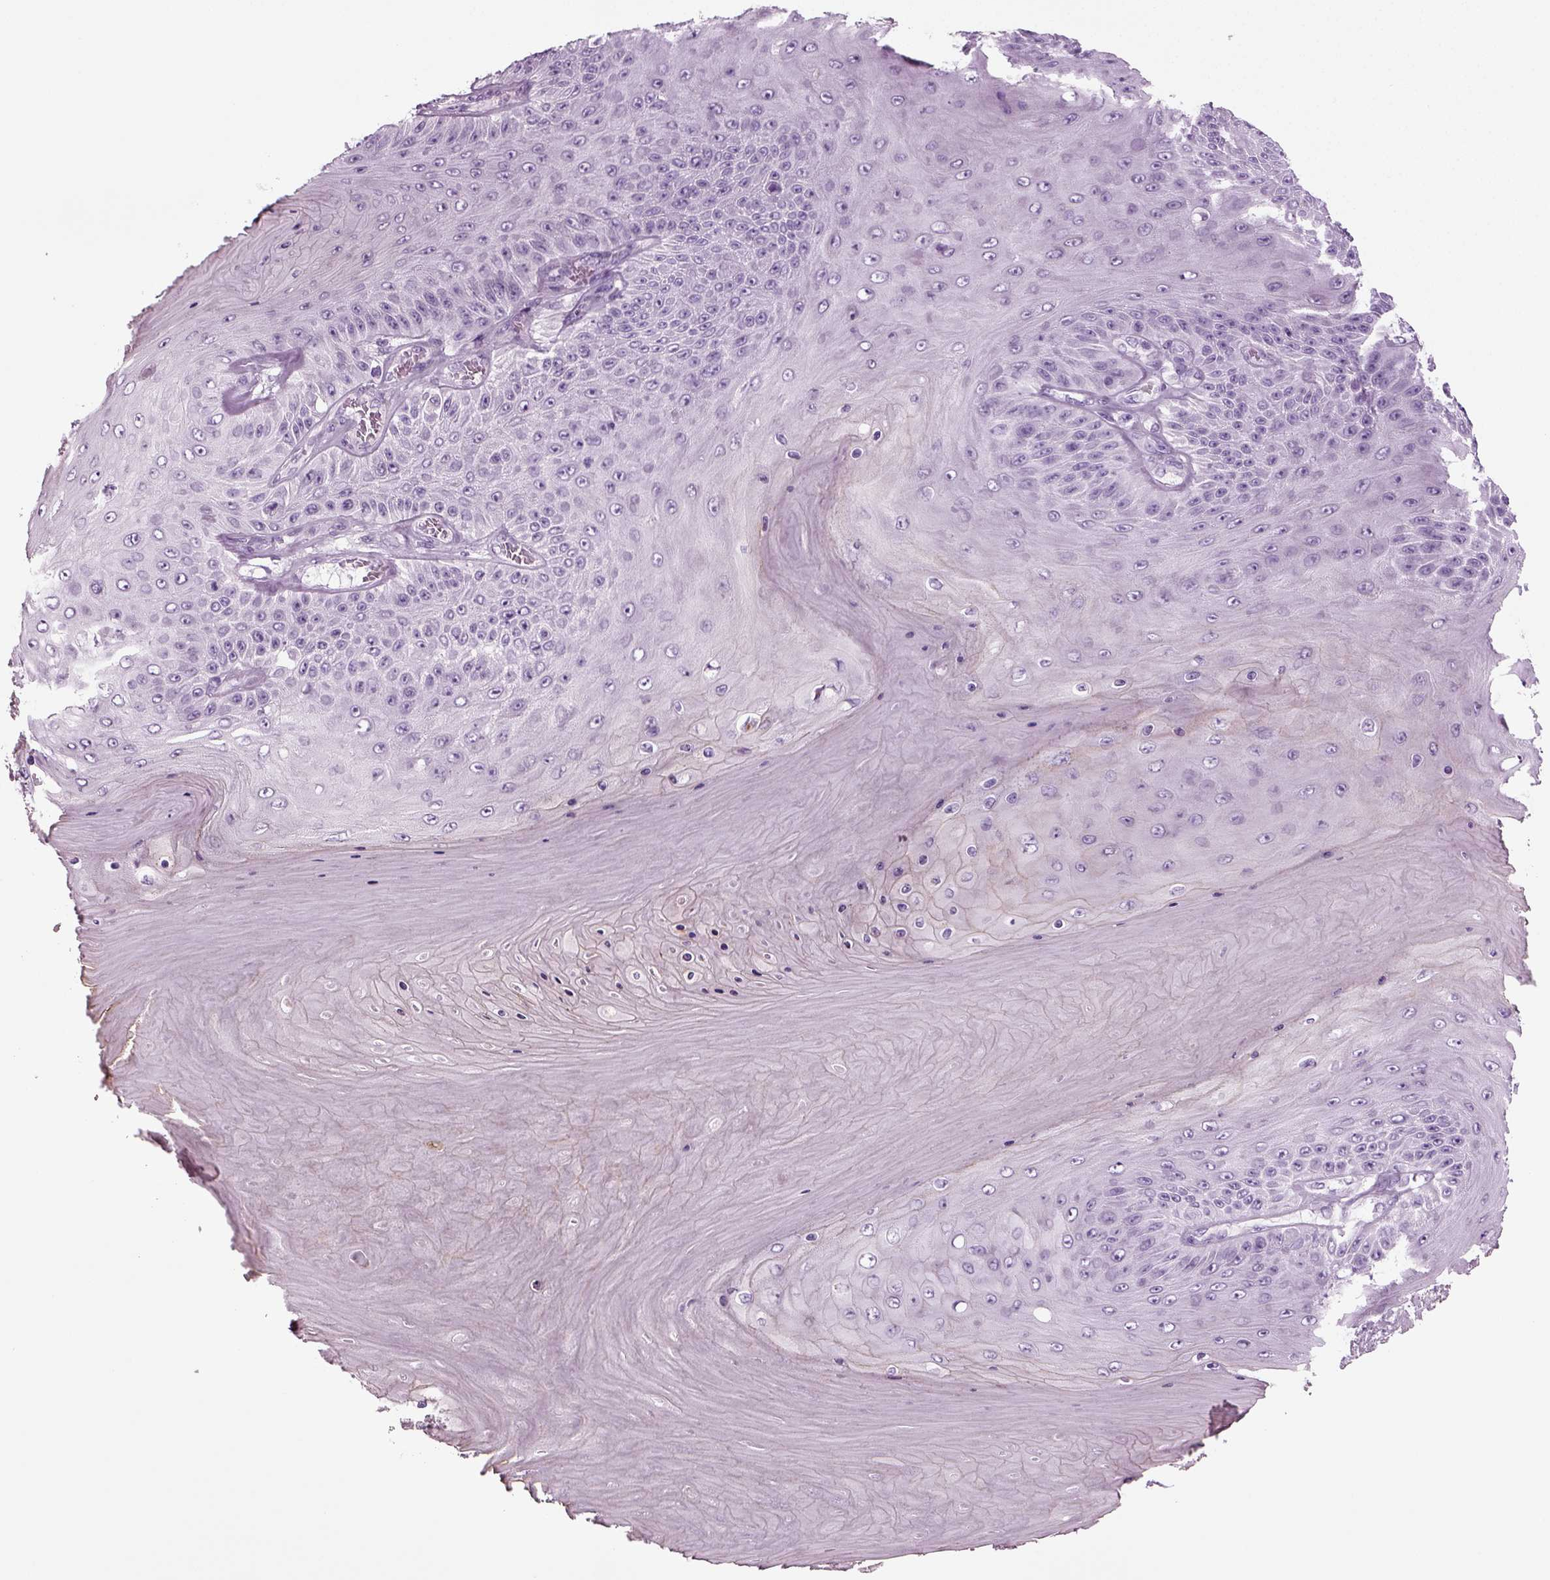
{"staining": {"intensity": "negative", "quantity": "none", "location": "none"}, "tissue": "skin cancer", "cell_type": "Tumor cells", "image_type": "cancer", "snomed": [{"axis": "morphology", "description": "Squamous cell carcinoma, NOS"}, {"axis": "topography", "description": "Skin"}], "caption": "The image demonstrates no staining of tumor cells in skin squamous cell carcinoma. (Stains: DAB (3,3'-diaminobenzidine) immunohistochemistry (IHC) with hematoxylin counter stain, Microscopy: brightfield microscopy at high magnification).", "gene": "CRABP1", "patient": {"sex": "male", "age": 62}}